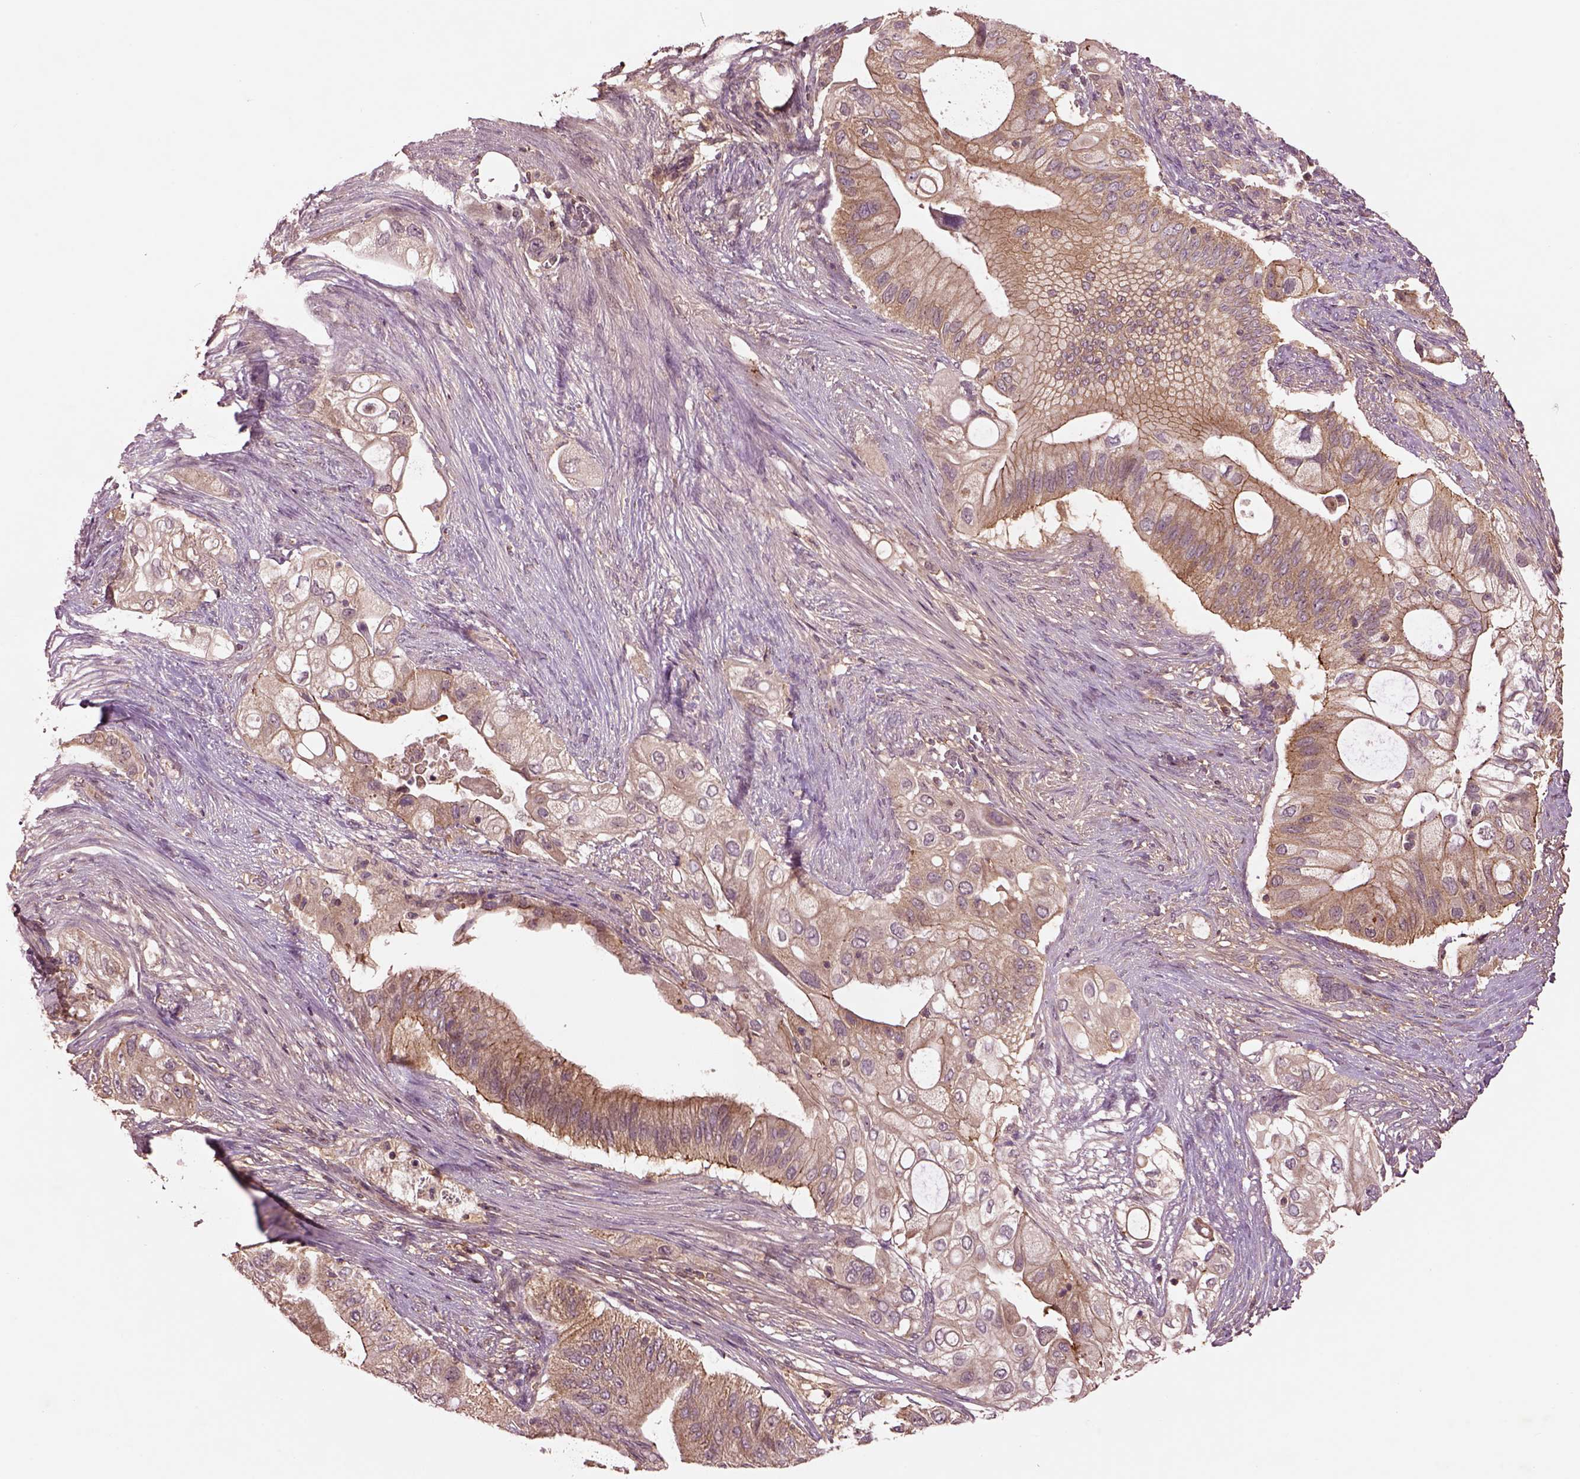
{"staining": {"intensity": "weak", "quantity": ">75%", "location": "cytoplasmic/membranous"}, "tissue": "pancreatic cancer", "cell_type": "Tumor cells", "image_type": "cancer", "snomed": [{"axis": "morphology", "description": "Adenocarcinoma, NOS"}, {"axis": "topography", "description": "Pancreas"}], "caption": "The image shows a brown stain indicating the presence of a protein in the cytoplasmic/membranous of tumor cells in pancreatic cancer.", "gene": "MTHFS", "patient": {"sex": "female", "age": 72}}